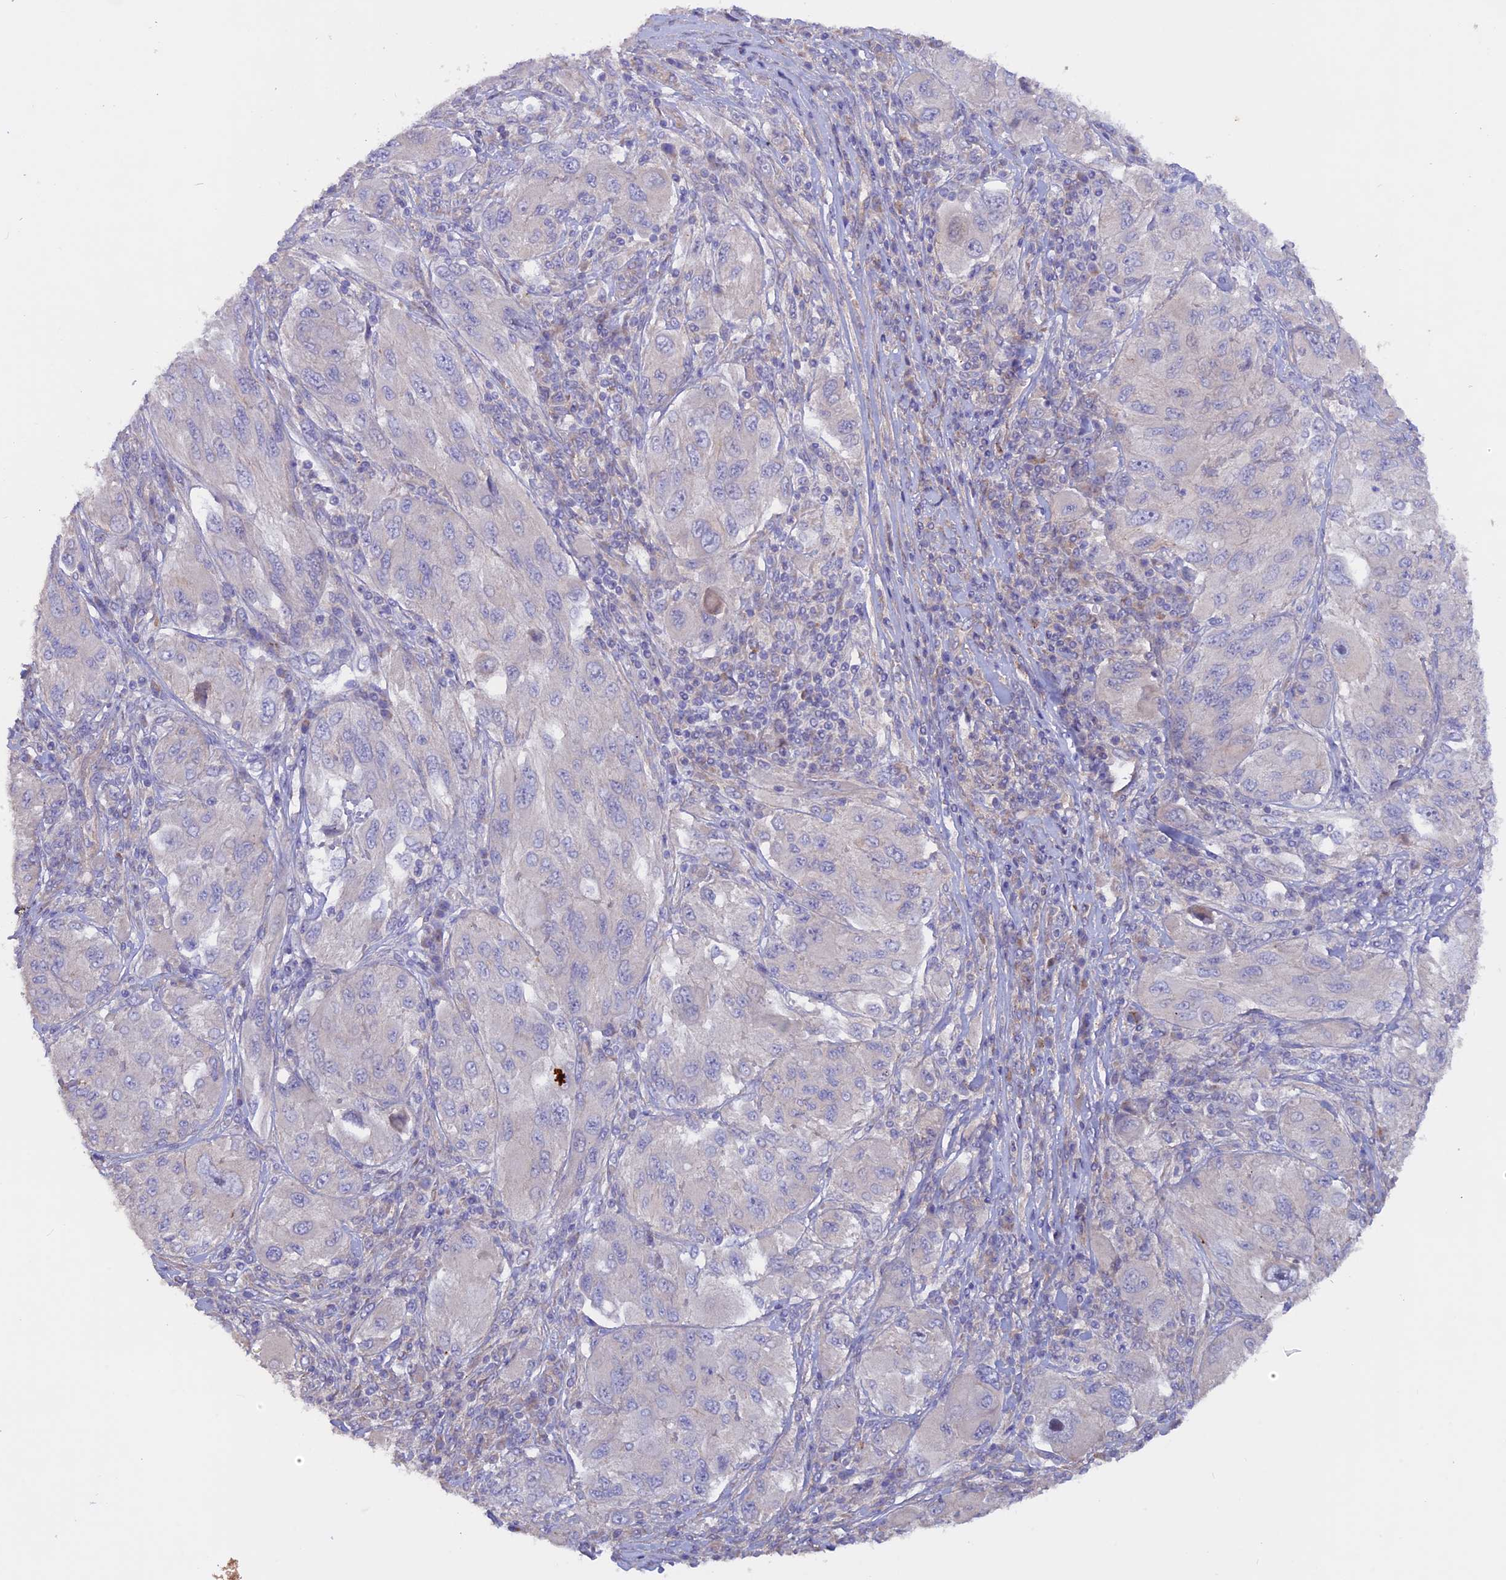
{"staining": {"intensity": "negative", "quantity": "none", "location": "none"}, "tissue": "melanoma", "cell_type": "Tumor cells", "image_type": "cancer", "snomed": [{"axis": "morphology", "description": "Malignant melanoma, NOS"}, {"axis": "topography", "description": "Skin"}], "caption": "High magnification brightfield microscopy of melanoma stained with DAB (brown) and counterstained with hematoxylin (blue): tumor cells show no significant expression.", "gene": "HYCC1", "patient": {"sex": "female", "age": 91}}